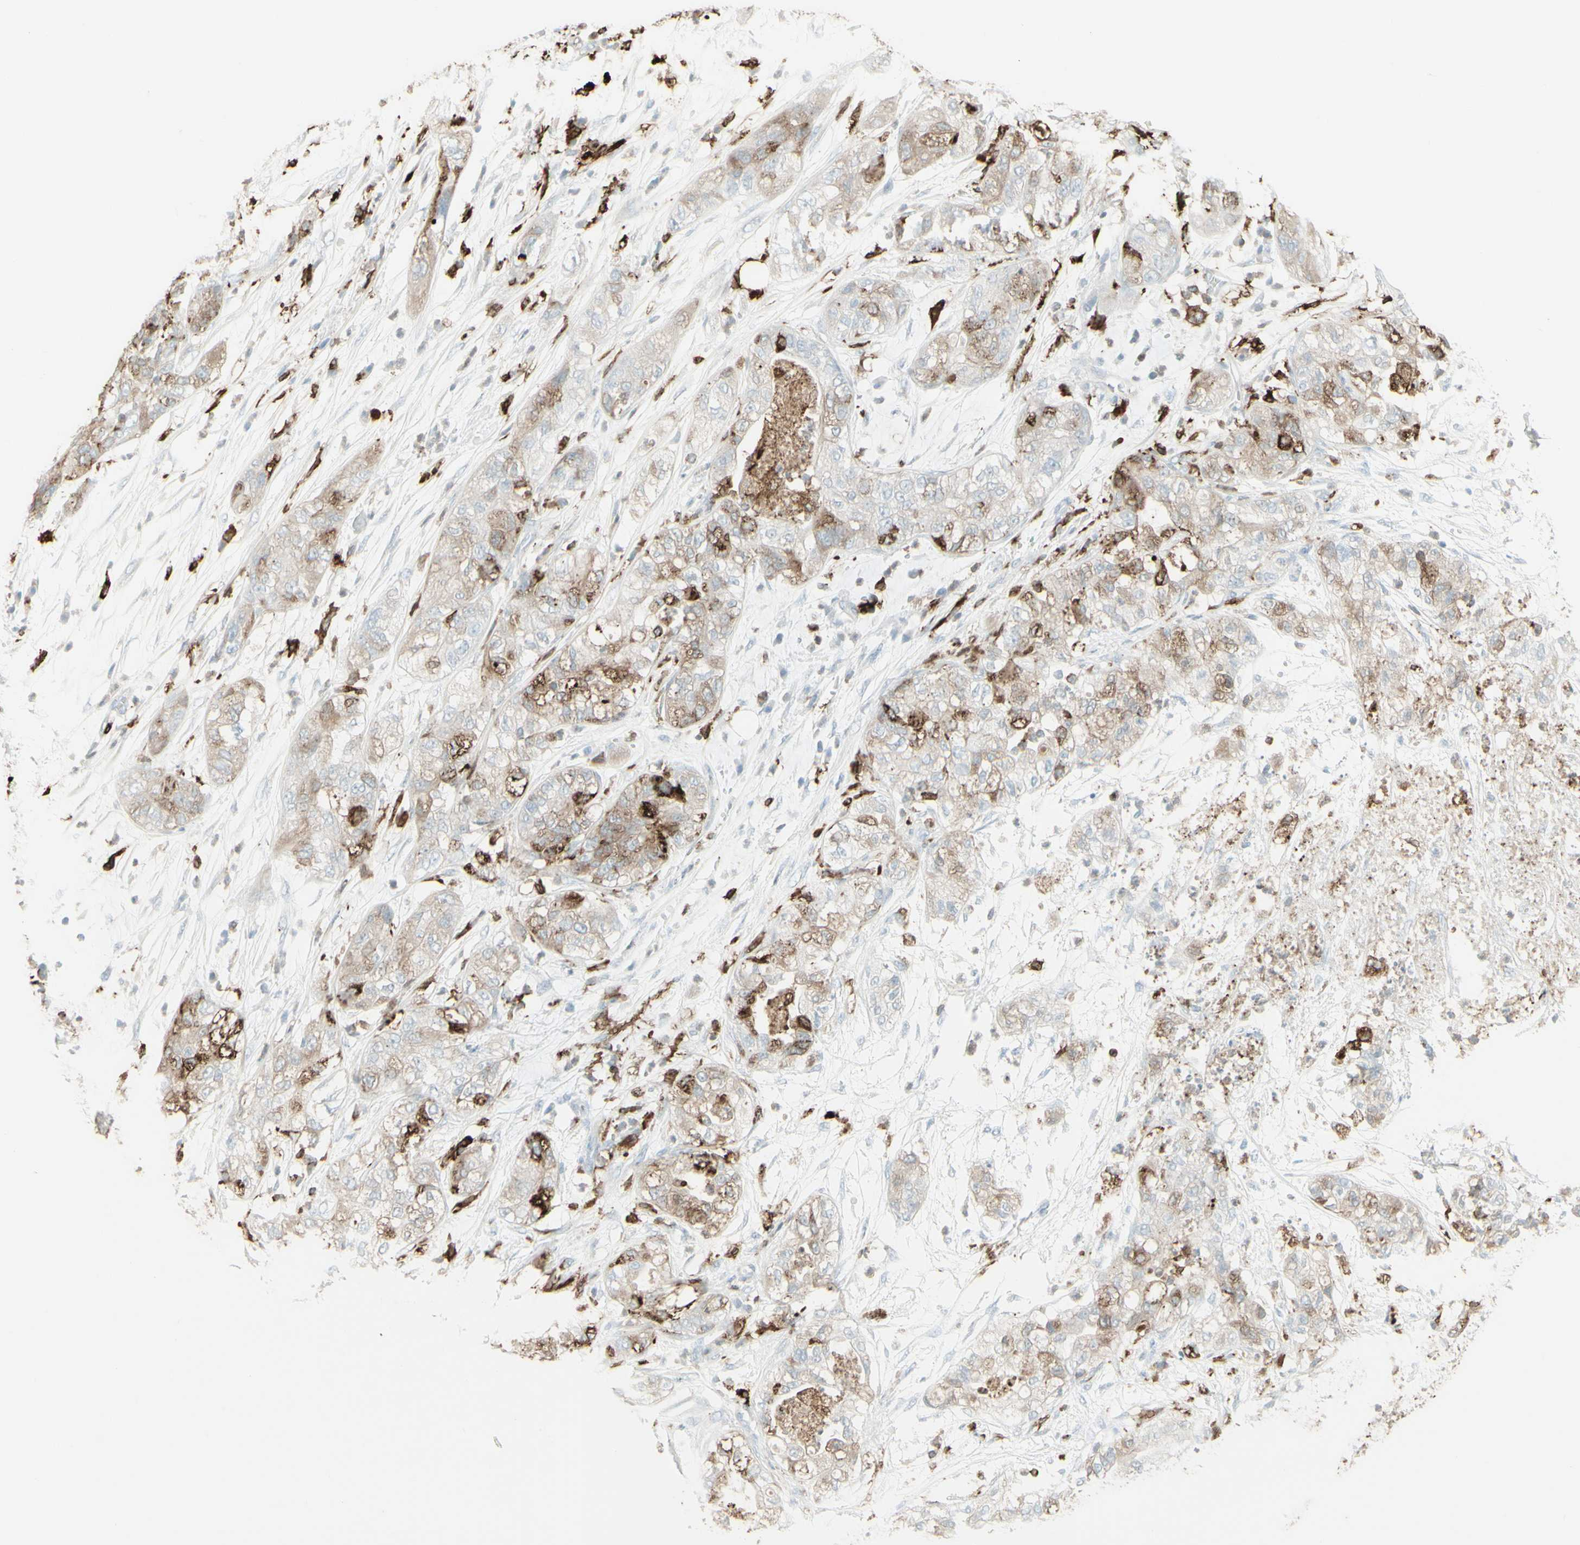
{"staining": {"intensity": "weak", "quantity": "25%-75%", "location": "cytoplasmic/membranous"}, "tissue": "pancreatic cancer", "cell_type": "Tumor cells", "image_type": "cancer", "snomed": [{"axis": "morphology", "description": "Adenocarcinoma, NOS"}, {"axis": "topography", "description": "Pancreas"}], "caption": "Weak cytoplasmic/membranous protein staining is present in about 25%-75% of tumor cells in pancreatic cancer.", "gene": "HLA-DPB1", "patient": {"sex": "female", "age": 78}}